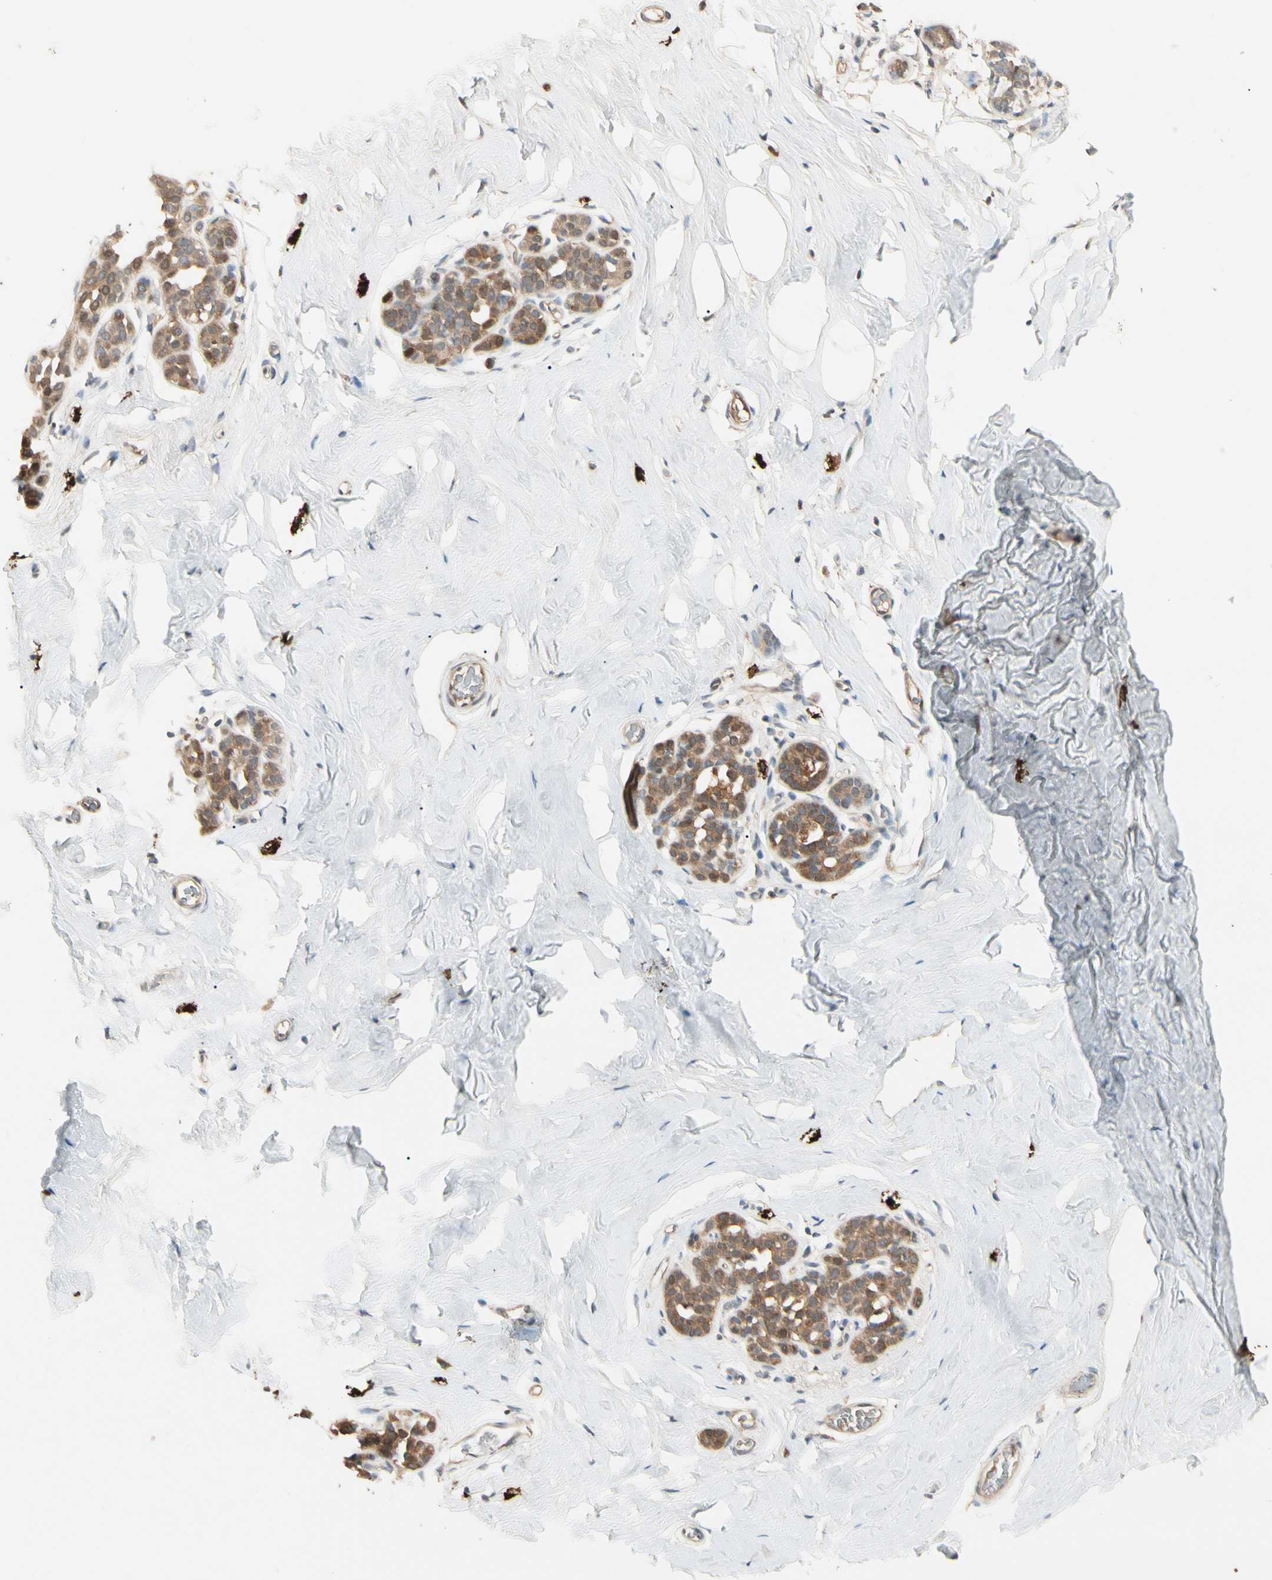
{"staining": {"intensity": "negative", "quantity": "none", "location": "none"}, "tissue": "breast", "cell_type": "Adipocytes", "image_type": "normal", "snomed": [{"axis": "morphology", "description": "Normal tissue, NOS"}, {"axis": "topography", "description": "Breast"}], "caption": "Protein analysis of benign breast shows no significant expression in adipocytes. (DAB (3,3'-diaminobenzidine) immunohistochemistry (IHC) with hematoxylin counter stain).", "gene": "ATG4C", "patient": {"sex": "female", "age": 75}}